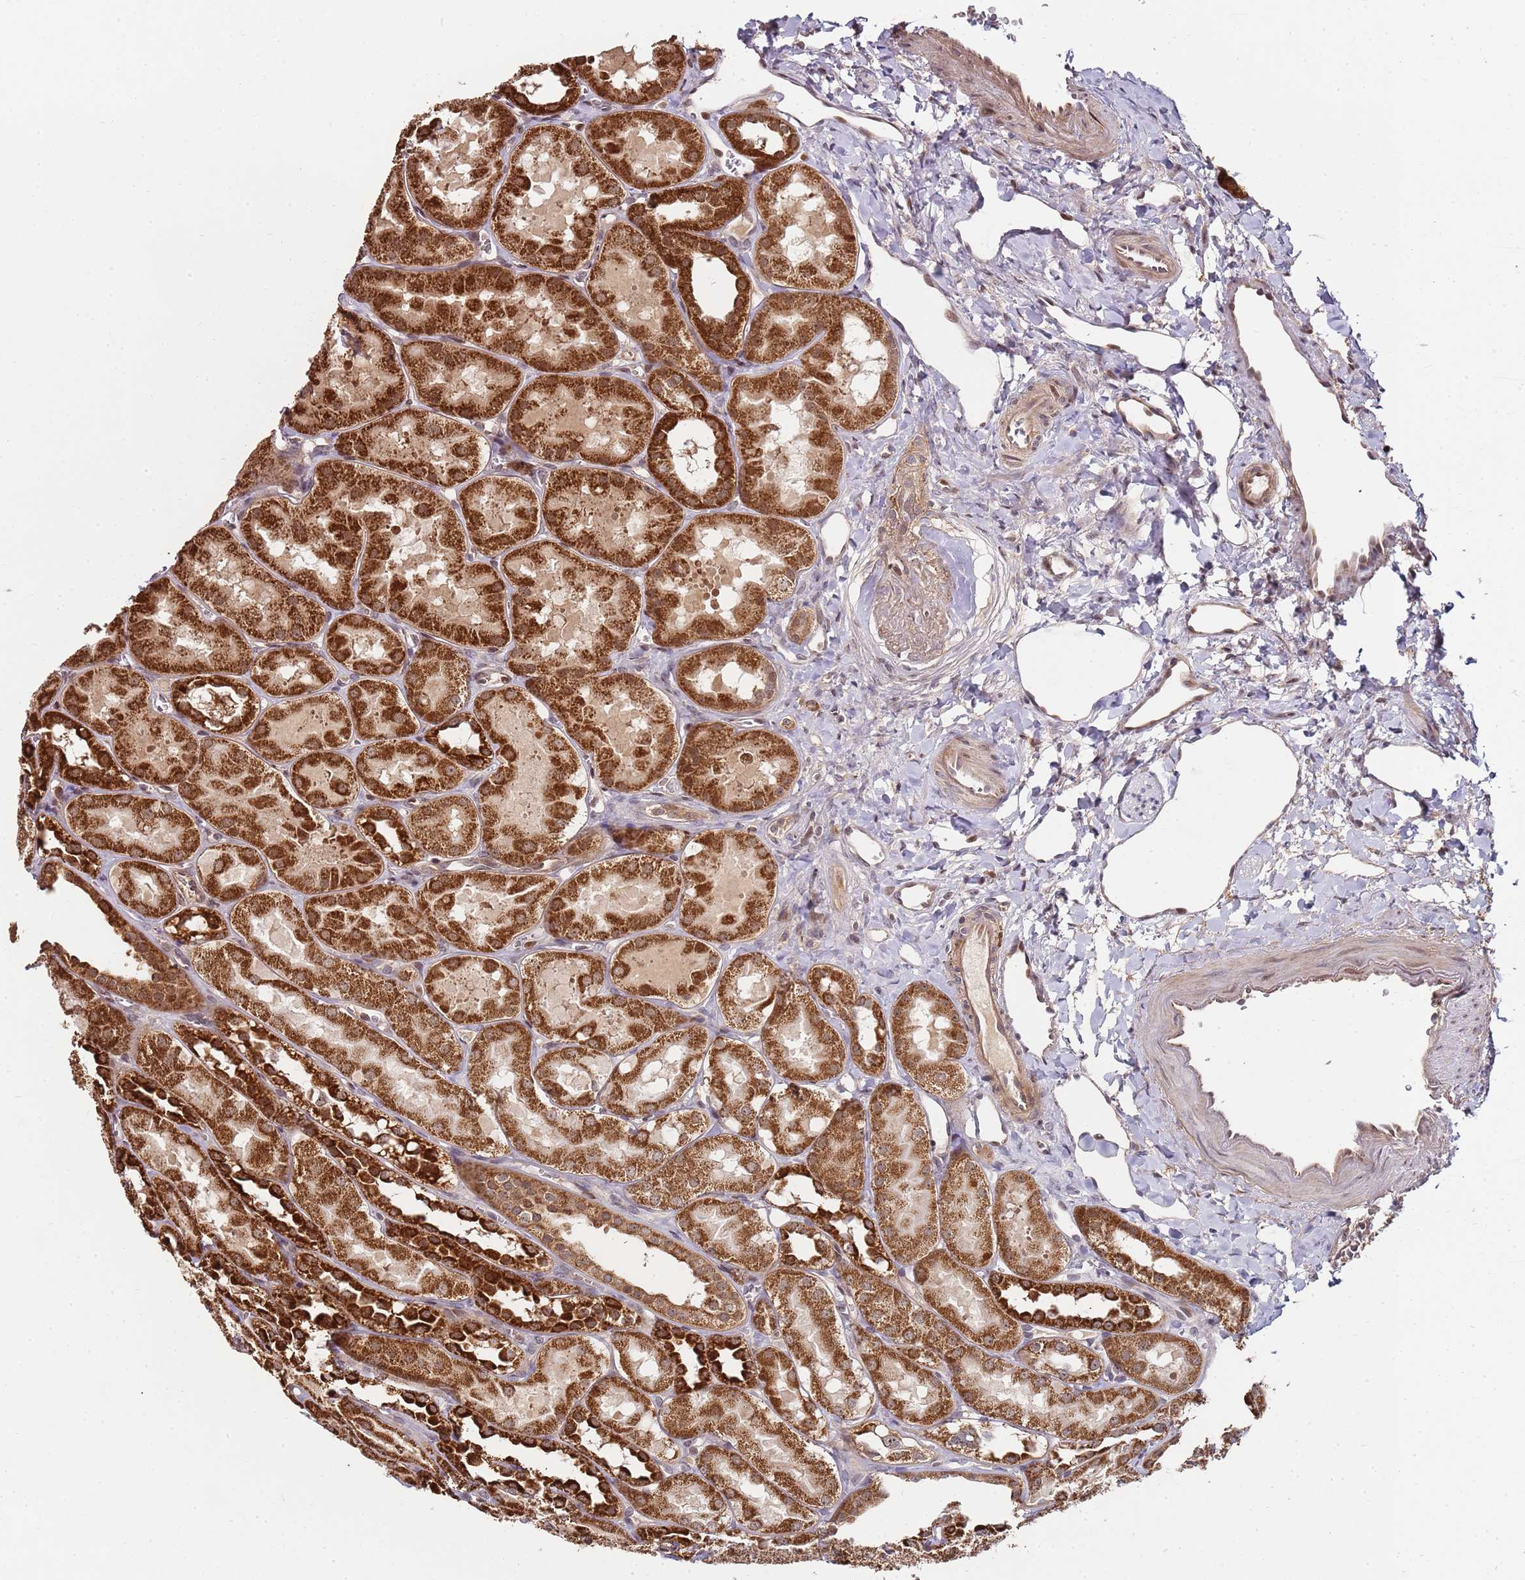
{"staining": {"intensity": "moderate", "quantity": ">75%", "location": "cytoplasmic/membranous,nuclear"}, "tissue": "kidney", "cell_type": "Cells in glomeruli", "image_type": "normal", "snomed": [{"axis": "morphology", "description": "Normal tissue, NOS"}, {"axis": "topography", "description": "Kidney"}, {"axis": "topography", "description": "Urinary bladder"}], "caption": "A micrograph showing moderate cytoplasmic/membranous,nuclear staining in approximately >75% of cells in glomeruli in benign kidney, as visualized by brown immunohistochemical staining.", "gene": "EDC3", "patient": {"sex": "male", "age": 16}}